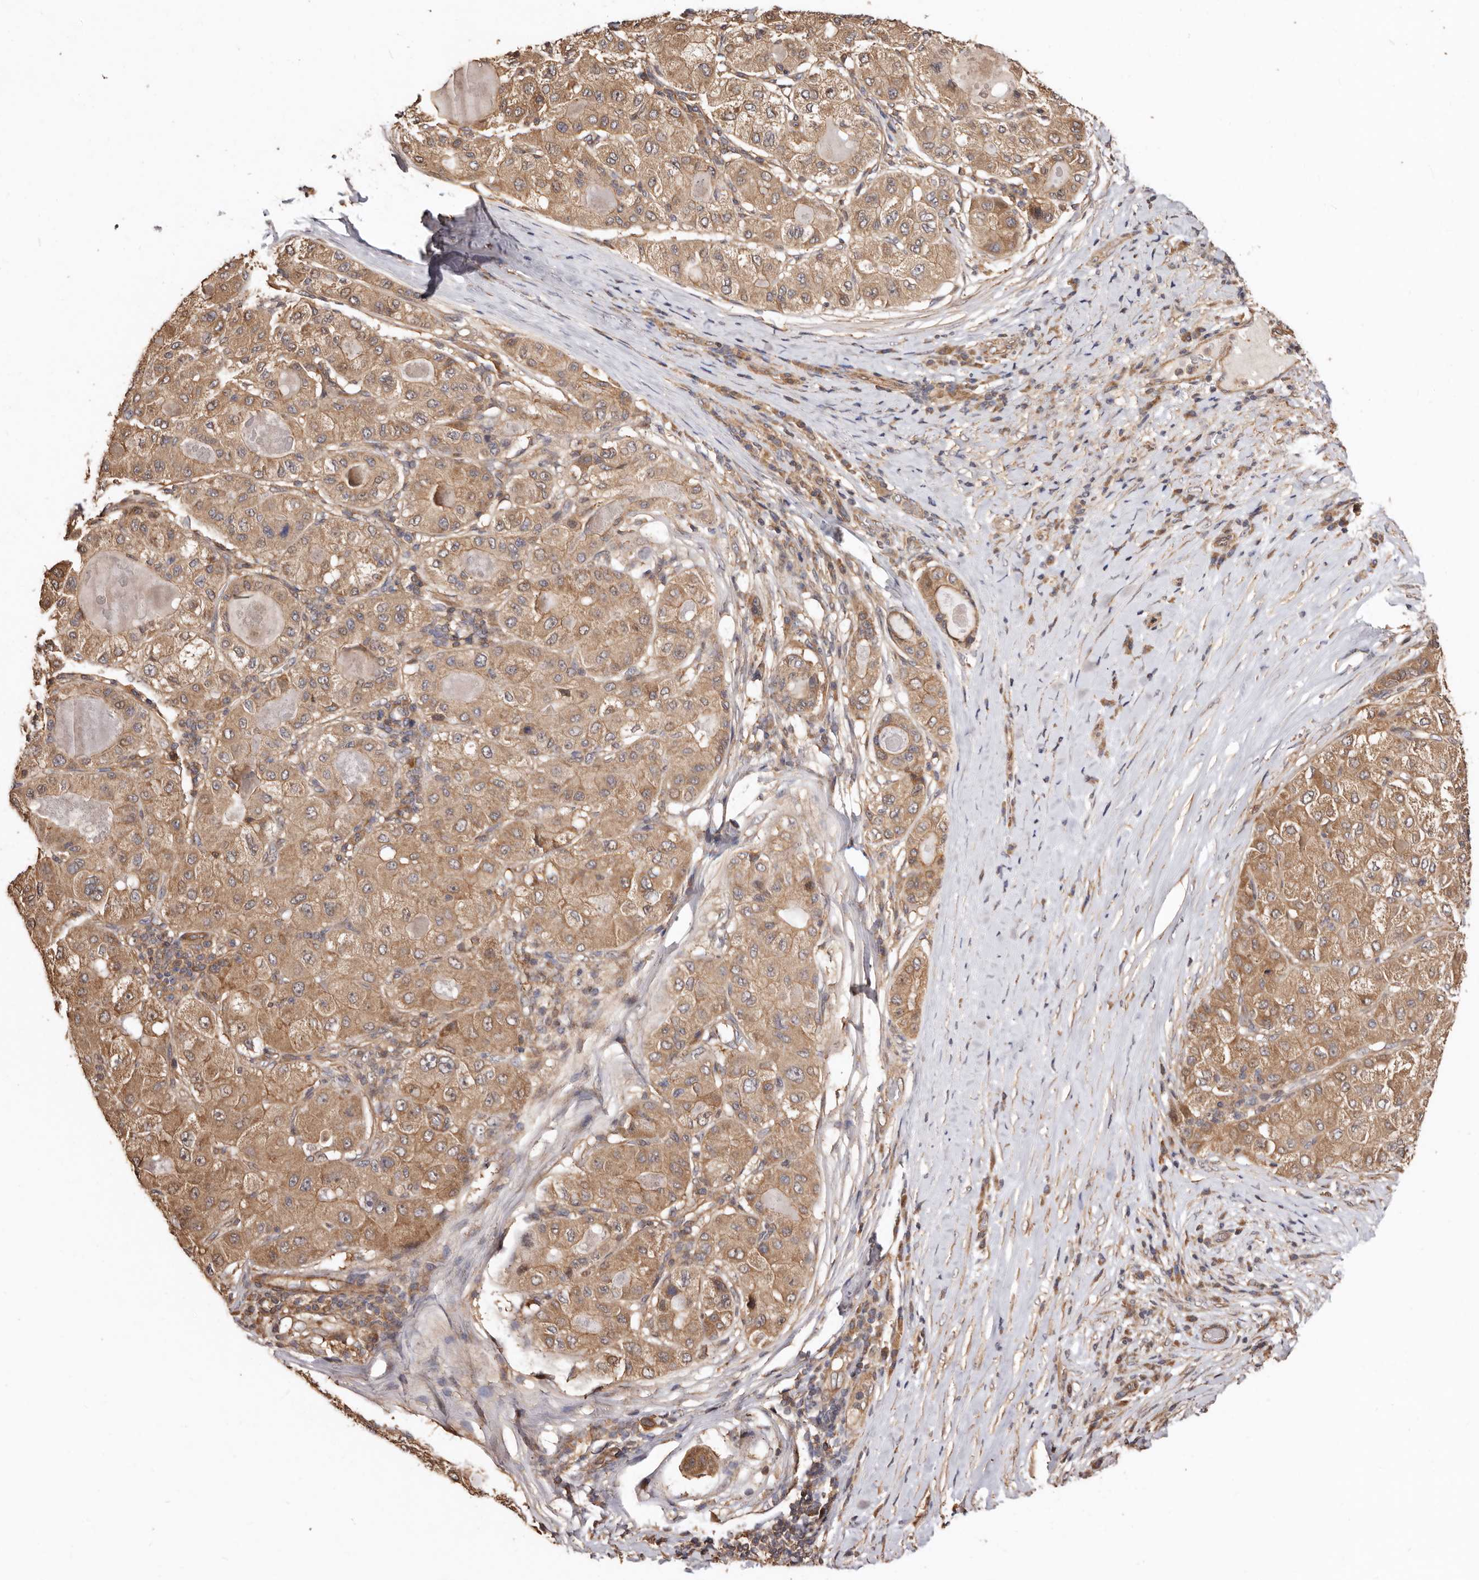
{"staining": {"intensity": "moderate", "quantity": ">75%", "location": "cytoplasmic/membranous"}, "tissue": "liver cancer", "cell_type": "Tumor cells", "image_type": "cancer", "snomed": [{"axis": "morphology", "description": "Carcinoma, Hepatocellular, NOS"}, {"axis": "topography", "description": "Liver"}], "caption": "Brown immunohistochemical staining in liver cancer (hepatocellular carcinoma) shows moderate cytoplasmic/membranous staining in approximately >75% of tumor cells.", "gene": "COQ8B", "patient": {"sex": "male", "age": 80}}